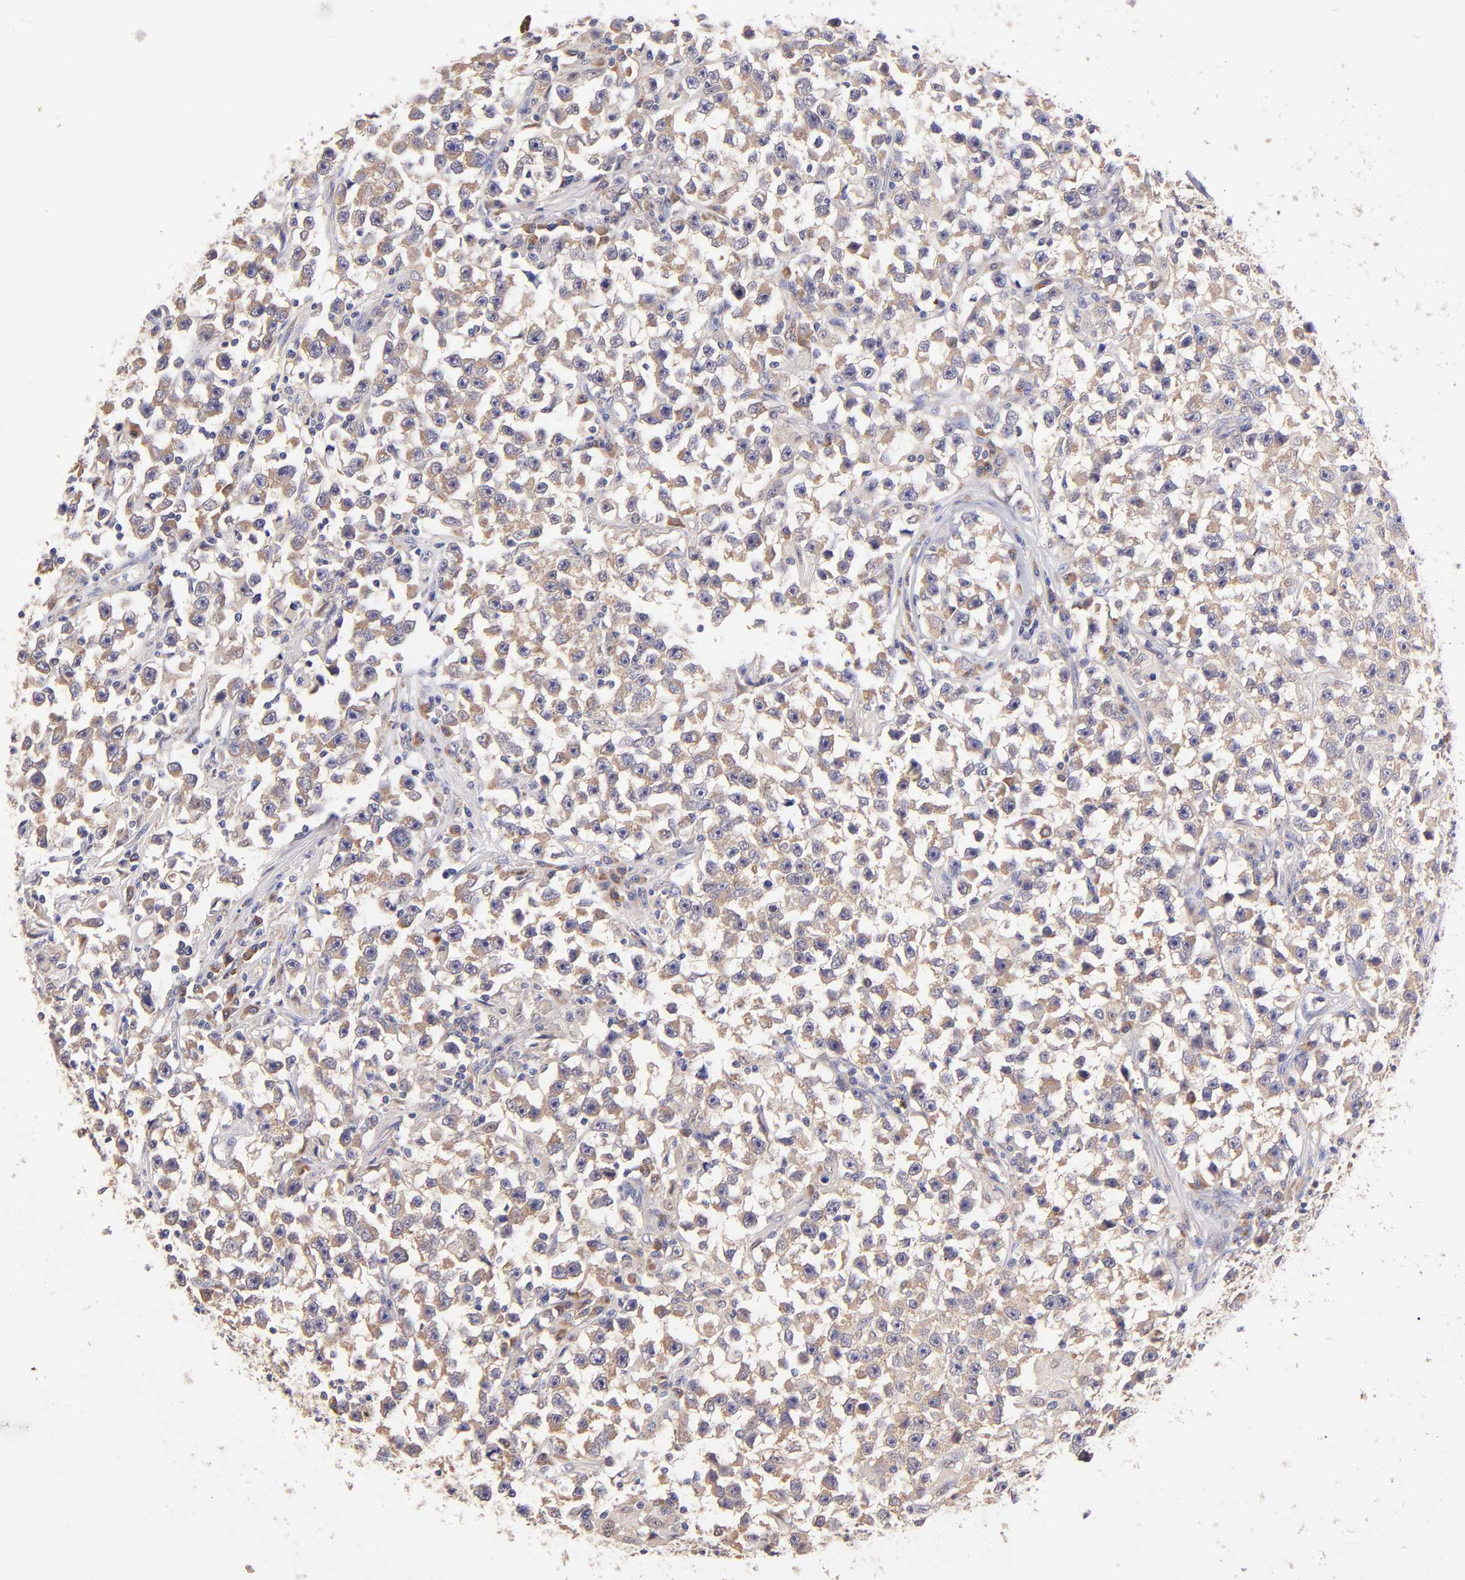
{"staining": {"intensity": "moderate", "quantity": ">75%", "location": "cytoplasmic/membranous"}, "tissue": "testis cancer", "cell_type": "Tumor cells", "image_type": "cancer", "snomed": [{"axis": "morphology", "description": "Seminoma, NOS"}, {"axis": "topography", "description": "Testis"}], "caption": "Testis cancer stained for a protein (brown) reveals moderate cytoplasmic/membranous positive positivity in about >75% of tumor cells.", "gene": "RPL11", "patient": {"sex": "male", "age": 33}}